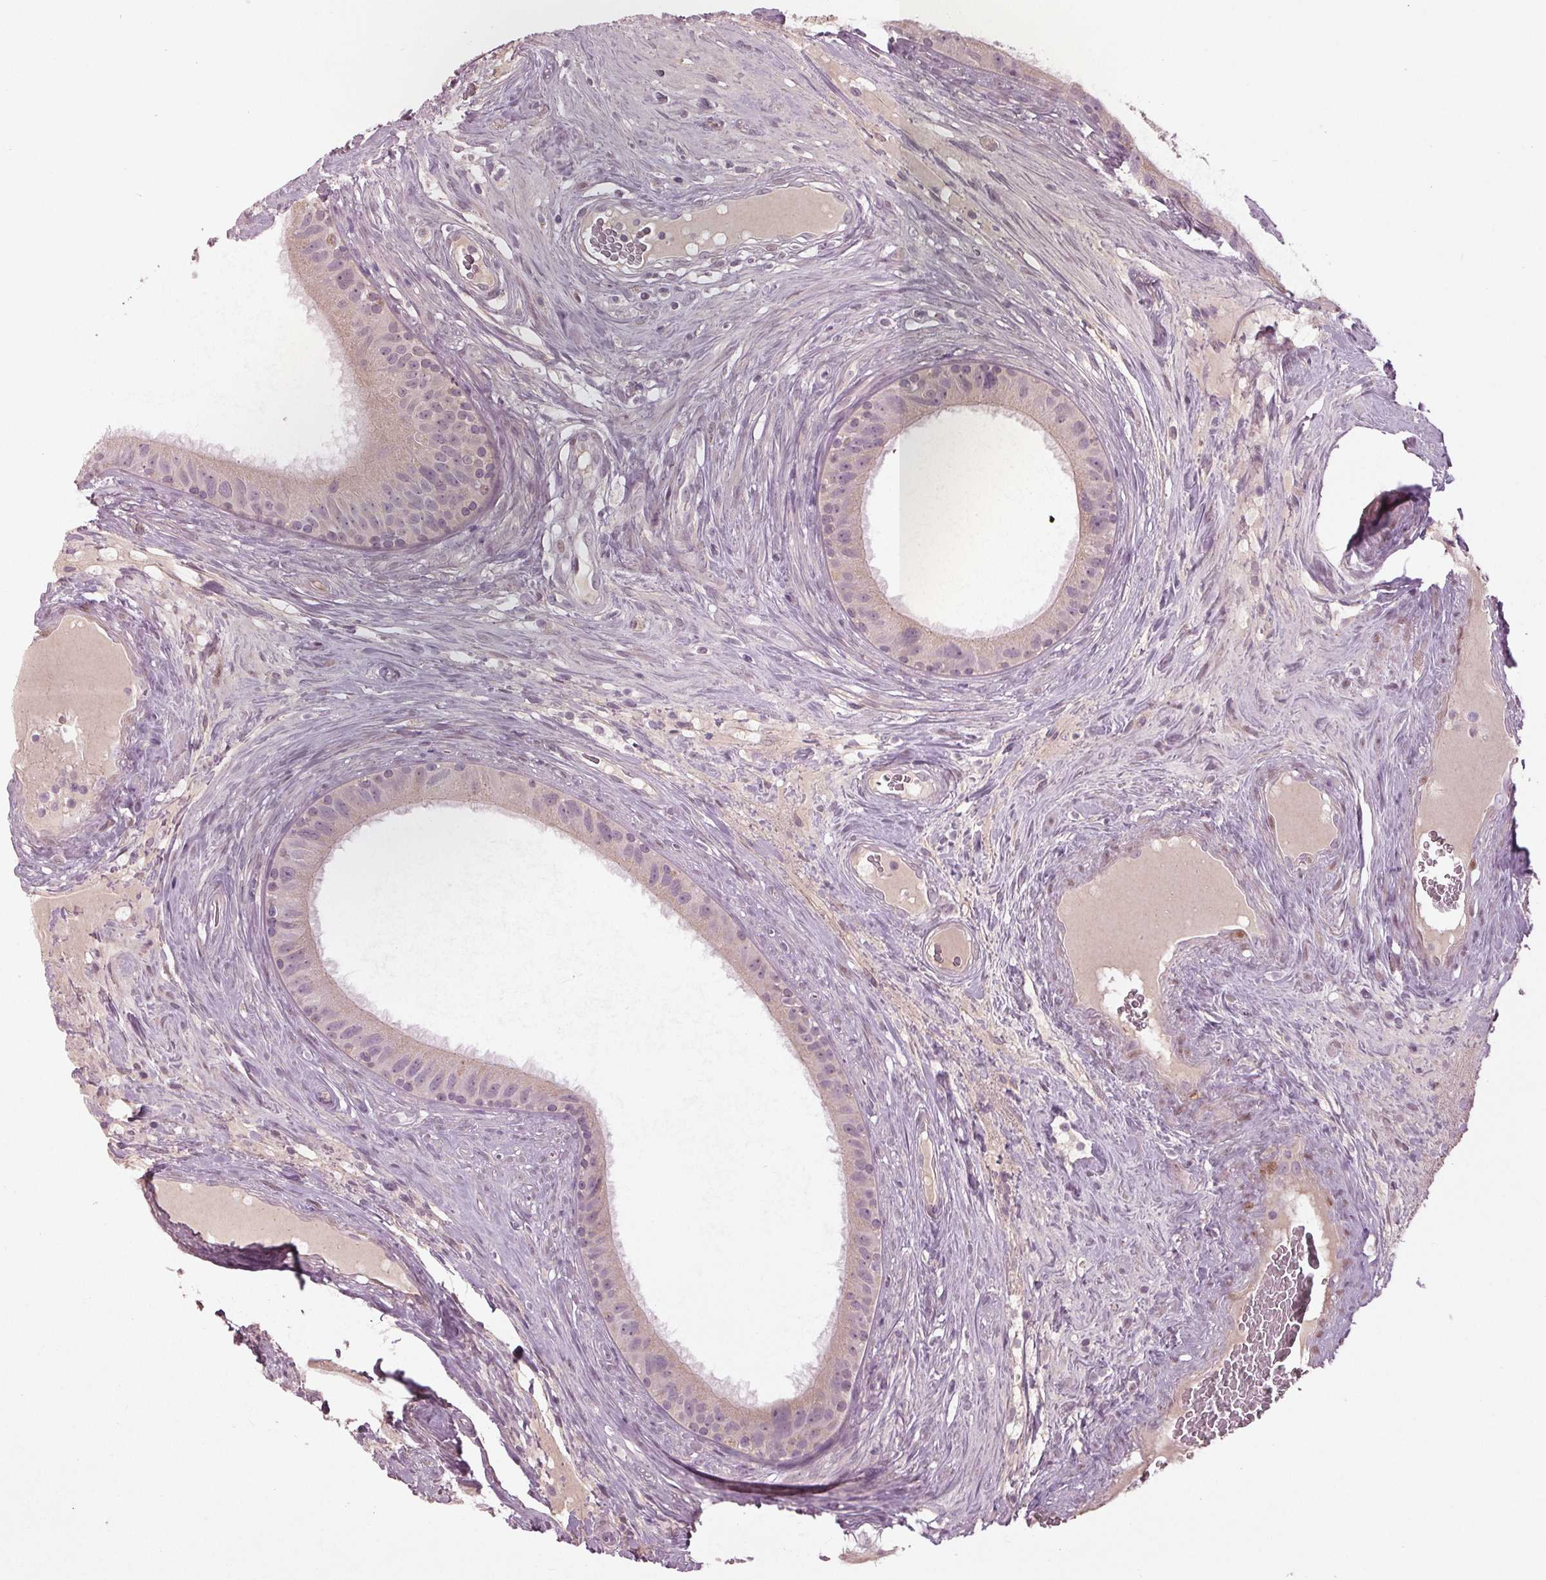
{"staining": {"intensity": "negative", "quantity": "none", "location": "none"}, "tissue": "epididymis", "cell_type": "Glandular cells", "image_type": "normal", "snomed": [{"axis": "morphology", "description": "Normal tissue, NOS"}, {"axis": "topography", "description": "Epididymis"}], "caption": "DAB (3,3'-diaminobenzidine) immunohistochemical staining of benign epididymis displays no significant positivity in glandular cells.", "gene": "ZNF605", "patient": {"sex": "male", "age": 59}}